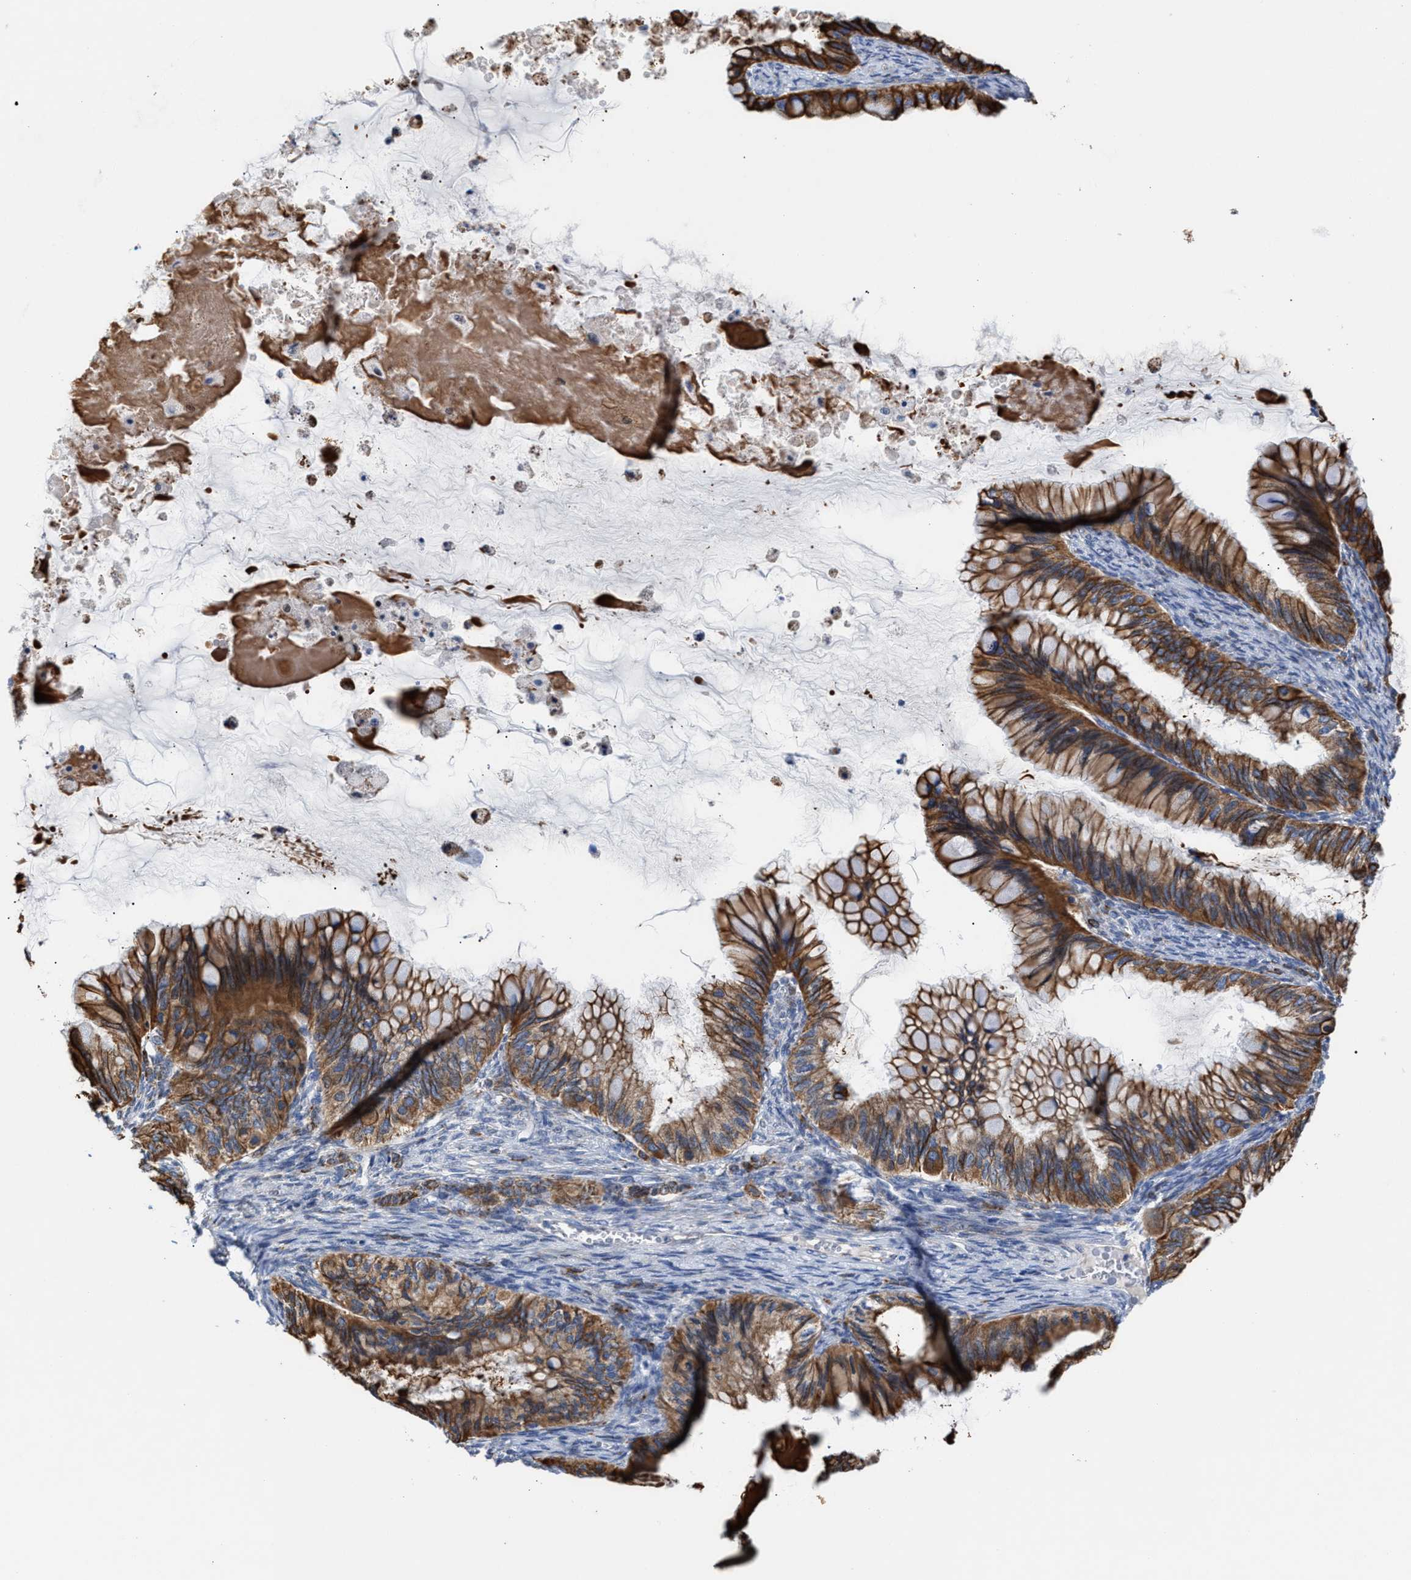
{"staining": {"intensity": "moderate", "quantity": ">75%", "location": "cytoplasmic/membranous"}, "tissue": "ovarian cancer", "cell_type": "Tumor cells", "image_type": "cancer", "snomed": [{"axis": "morphology", "description": "Cystadenocarcinoma, mucinous, NOS"}, {"axis": "topography", "description": "Ovary"}], "caption": "Immunohistochemical staining of mucinous cystadenocarcinoma (ovarian) demonstrates moderate cytoplasmic/membranous protein staining in approximately >75% of tumor cells.", "gene": "JAG1", "patient": {"sex": "female", "age": 80}}